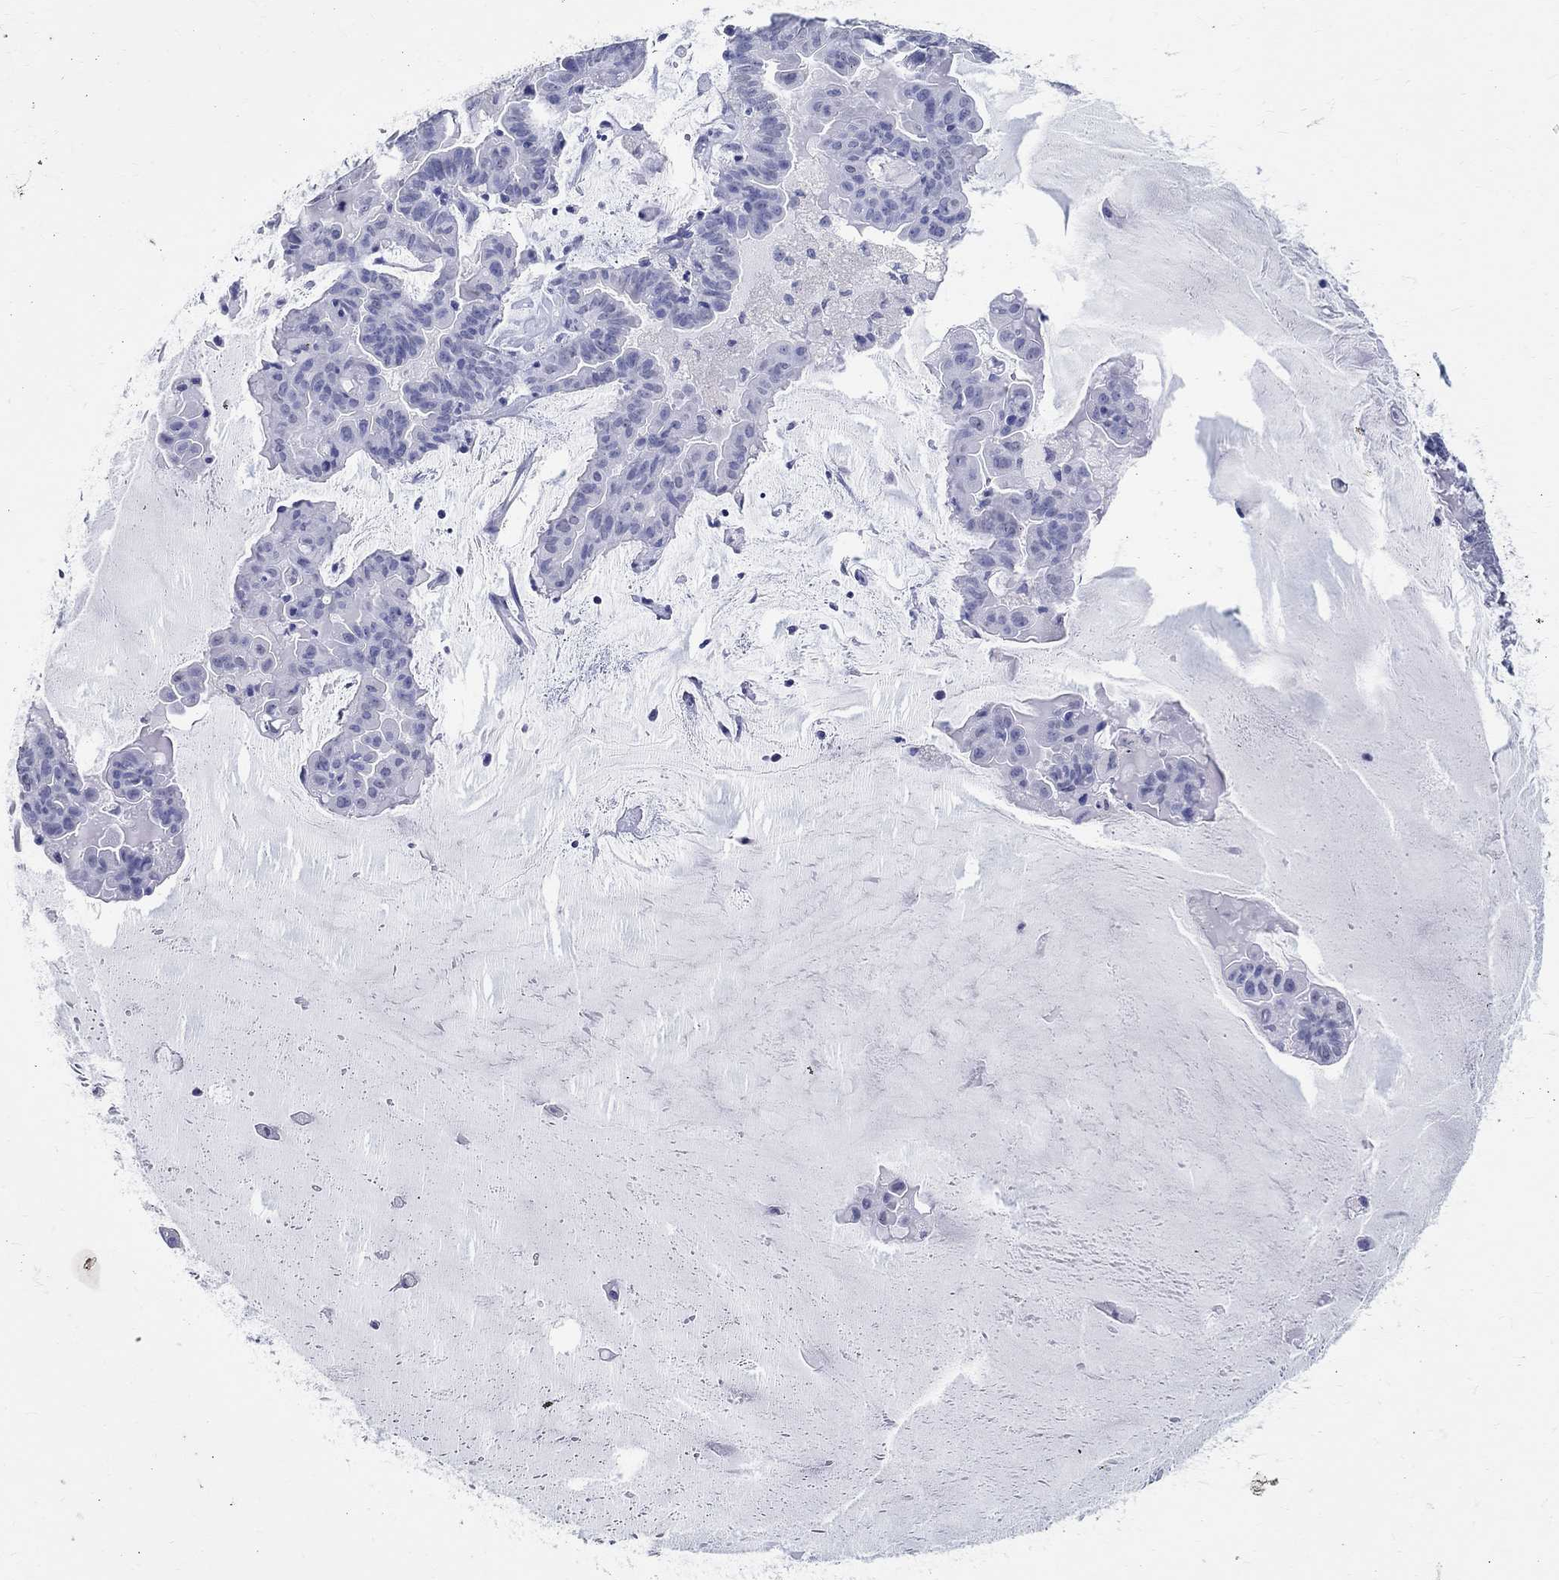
{"staining": {"intensity": "negative", "quantity": "none", "location": "none"}, "tissue": "ovarian cancer", "cell_type": "Tumor cells", "image_type": "cancer", "snomed": [{"axis": "morphology", "description": "Cystadenocarcinoma, mucinous, NOS"}, {"axis": "topography", "description": "Ovary"}], "caption": "The immunohistochemistry (IHC) histopathology image has no significant positivity in tumor cells of mucinous cystadenocarcinoma (ovarian) tissue.", "gene": "TSPAN16", "patient": {"sex": "female", "age": 63}}